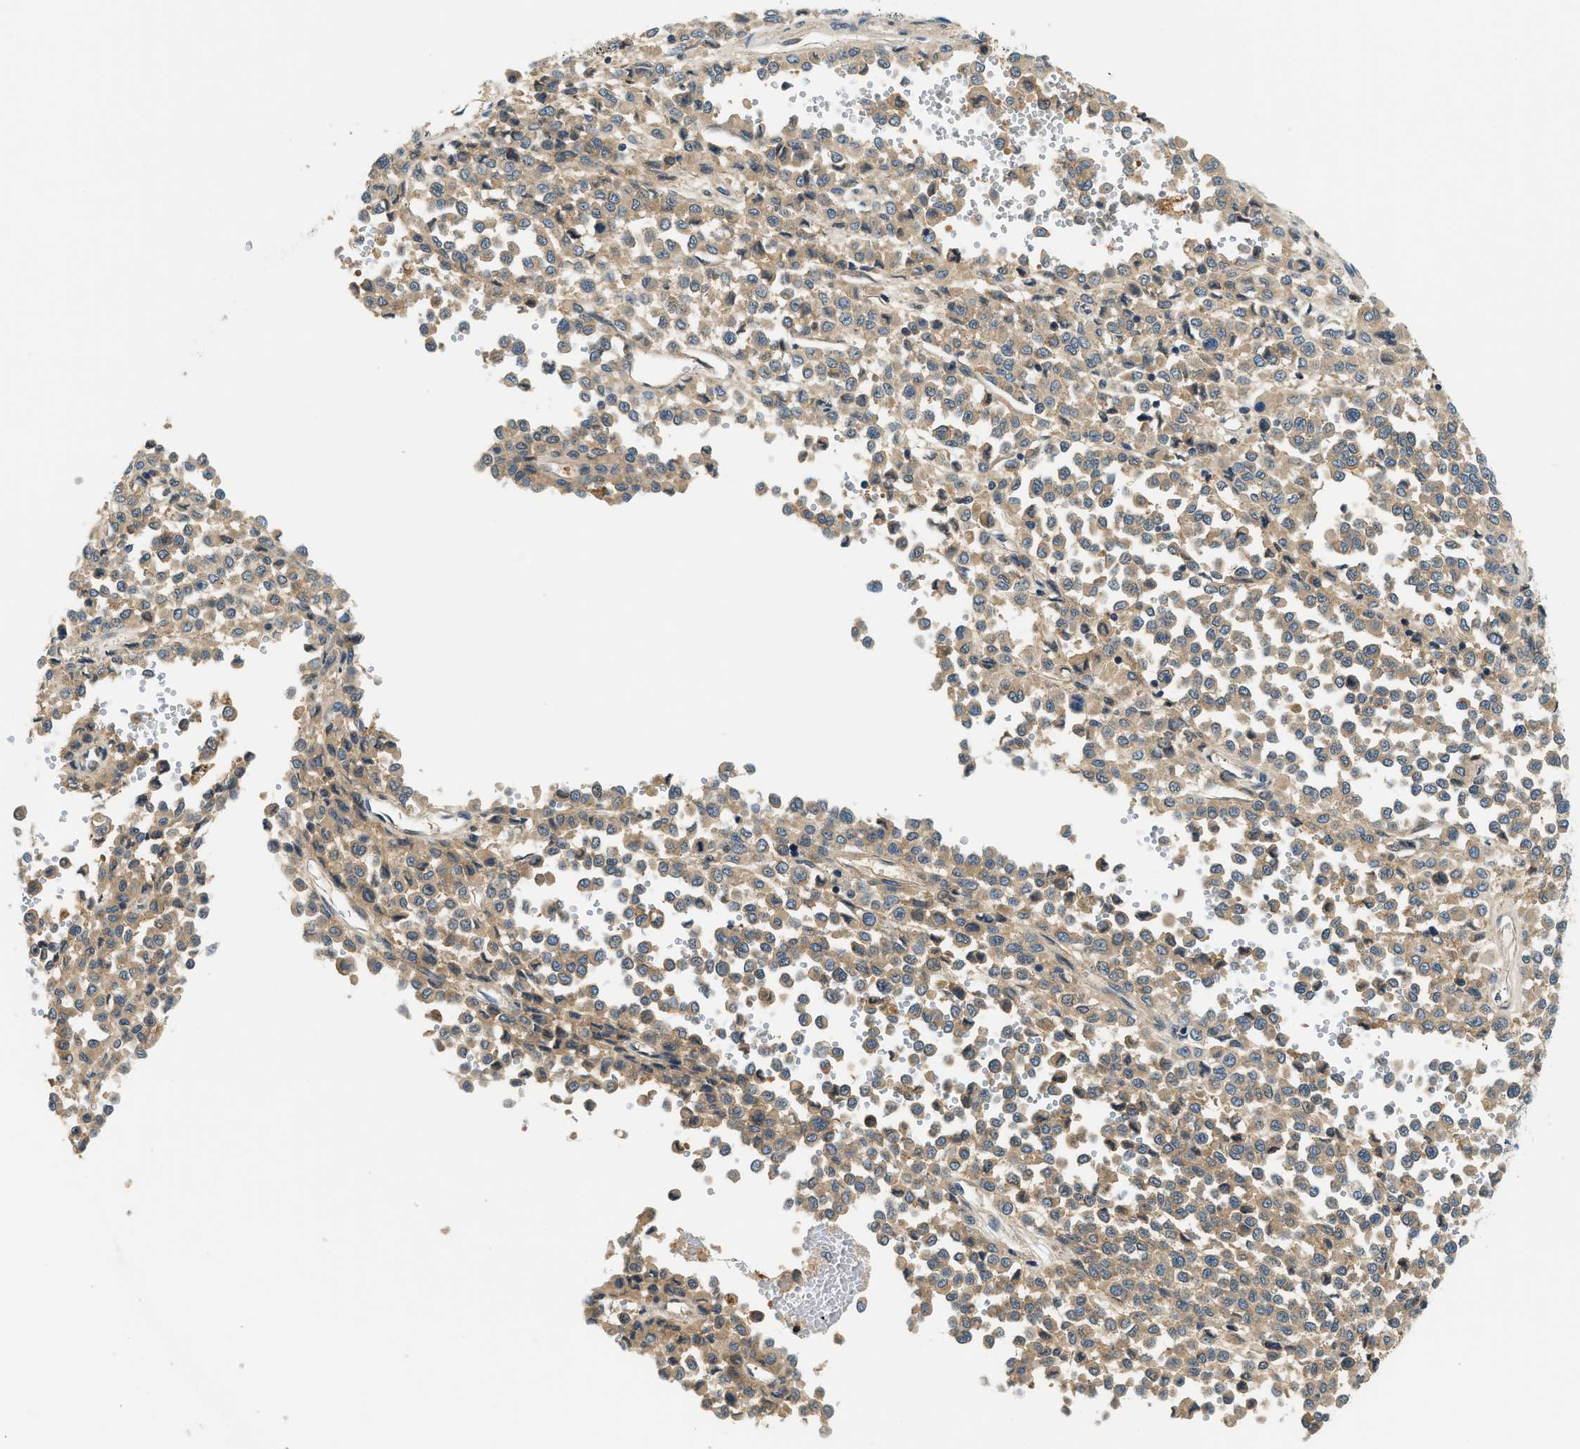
{"staining": {"intensity": "moderate", "quantity": ">75%", "location": "cytoplasmic/membranous"}, "tissue": "melanoma", "cell_type": "Tumor cells", "image_type": "cancer", "snomed": [{"axis": "morphology", "description": "Malignant melanoma, Metastatic site"}, {"axis": "topography", "description": "Pancreas"}], "caption": "IHC histopathology image of neoplastic tissue: melanoma stained using IHC shows medium levels of moderate protein expression localized specifically in the cytoplasmic/membranous of tumor cells, appearing as a cytoplasmic/membranous brown color.", "gene": "KCNK1", "patient": {"sex": "female", "age": 30}}